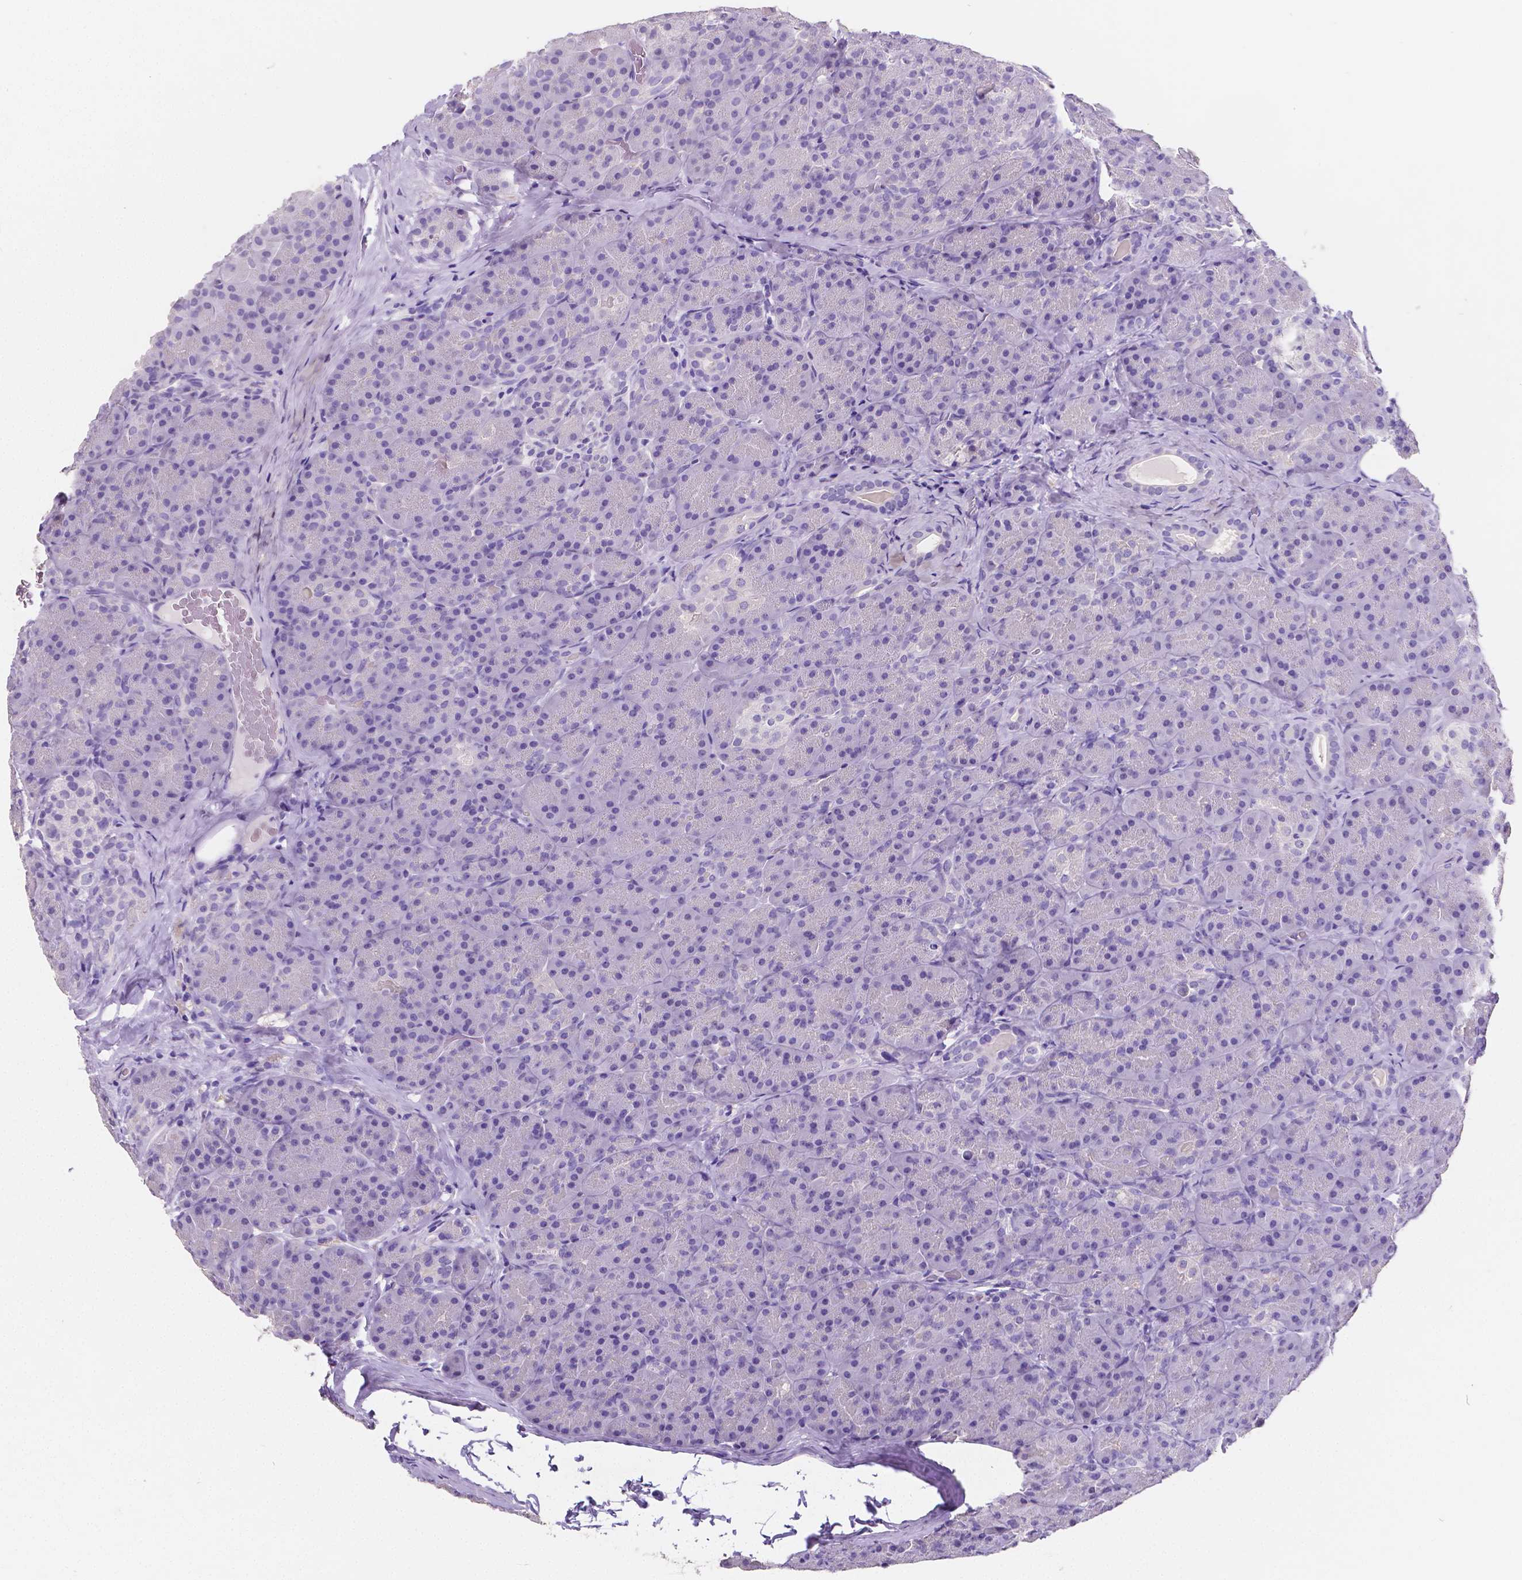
{"staining": {"intensity": "negative", "quantity": "none", "location": "none"}, "tissue": "pancreas", "cell_type": "Exocrine glandular cells", "image_type": "normal", "snomed": [{"axis": "morphology", "description": "Normal tissue, NOS"}, {"axis": "topography", "description": "Pancreas"}], "caption": "The immunohistochemistry micrograph has no significant positivity in exocrine glandular cells of pancreas.", "gene": "SATB2", "patient": {"sex": "male", "age": 57}}